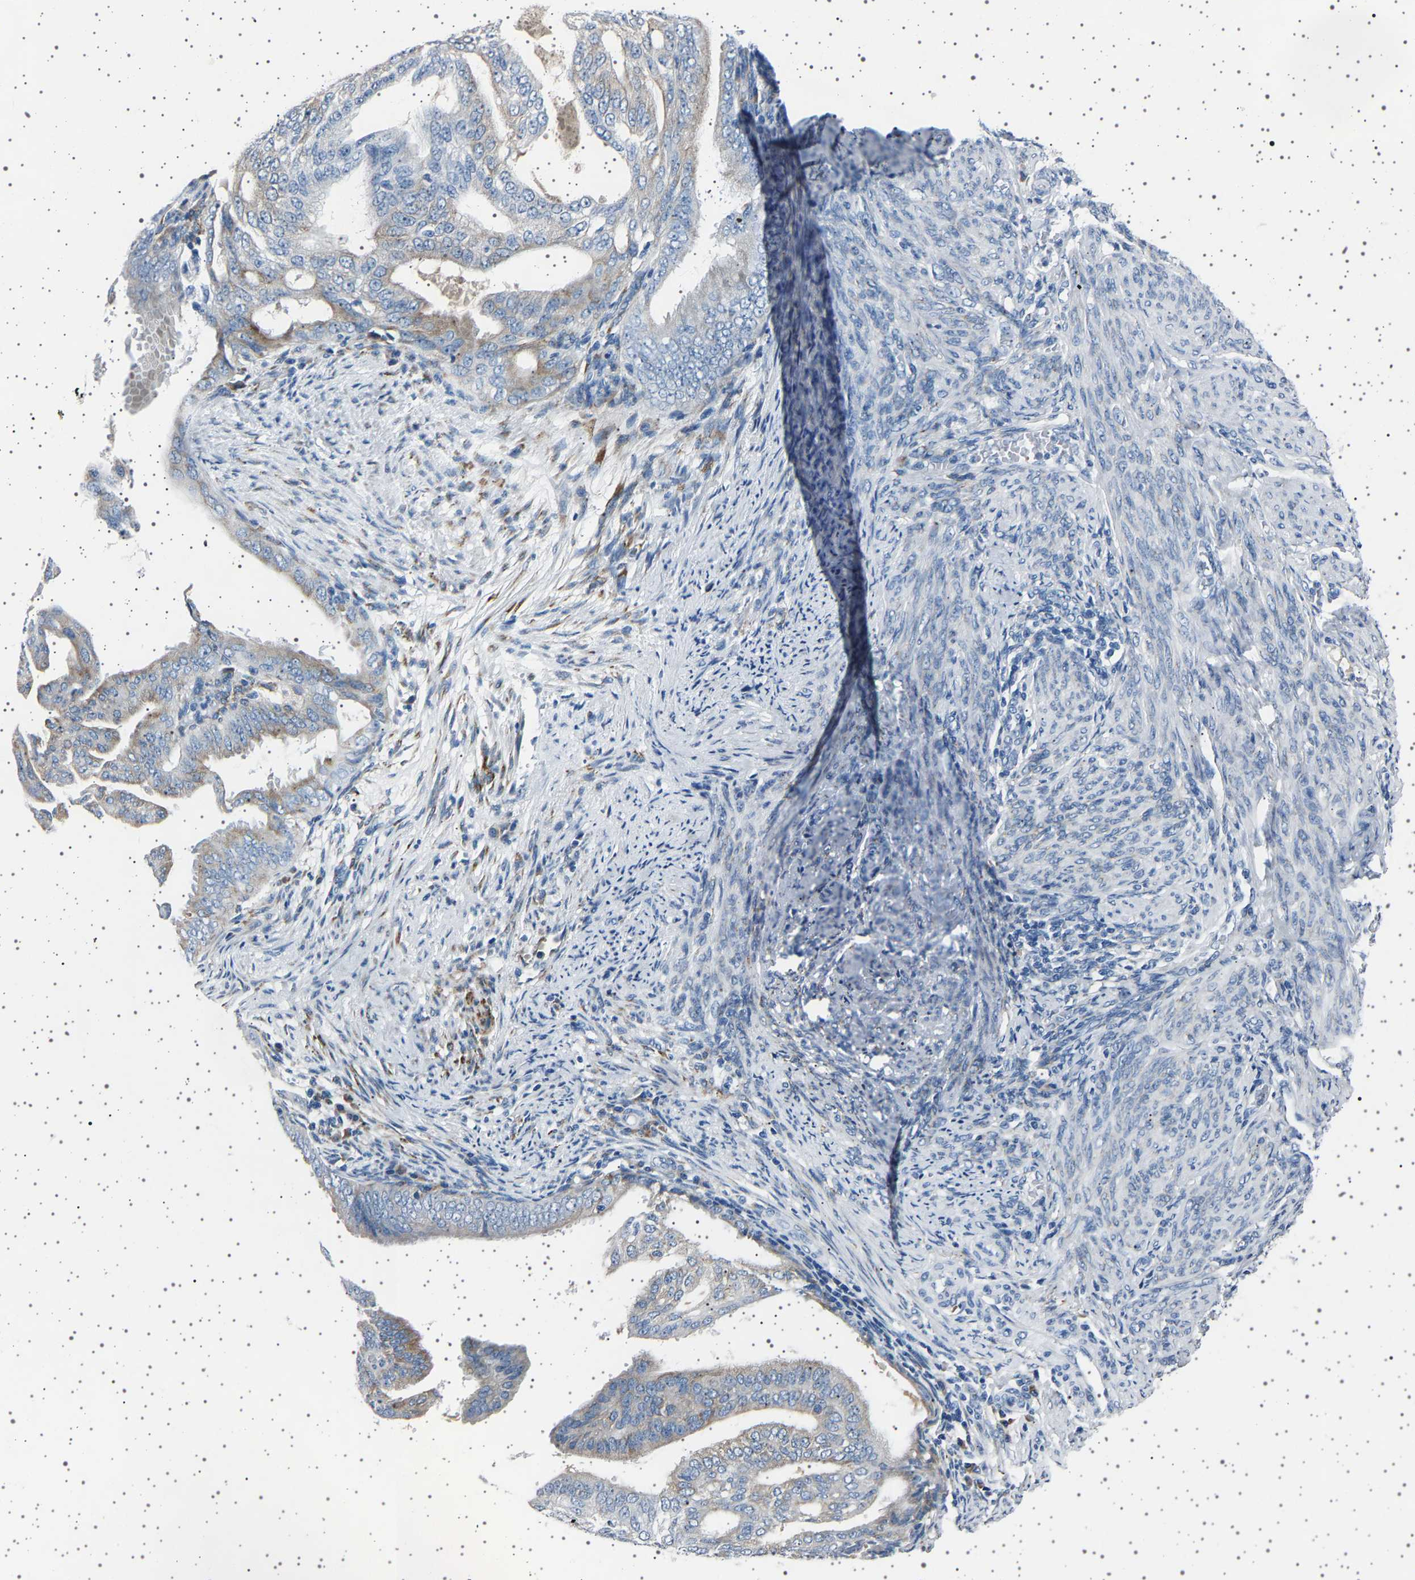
{"staining": {"intensity": "weak", "quantity": "<25%", "location": "cytoplasmic/membranous"}, "tissue": "endometrial cancer", "cell_type": "Tumor cells", "image_type": "cancer", "snomed": [{"axis": "morphology", "description": "Adenocarcinoma, NOS"}, {"axis": "topography", "description": "Endometrium"}], "caption": "Protein analysis of endometrial cancer shows no significant staining in tumor cells. (Stains: DAB immunohistochemistry with hematoxylin counter stain, Microscopy: brightfield microscopy at high magnification).", "gene": "FTCD", "patient": {"sex": "female", "age": 58}}